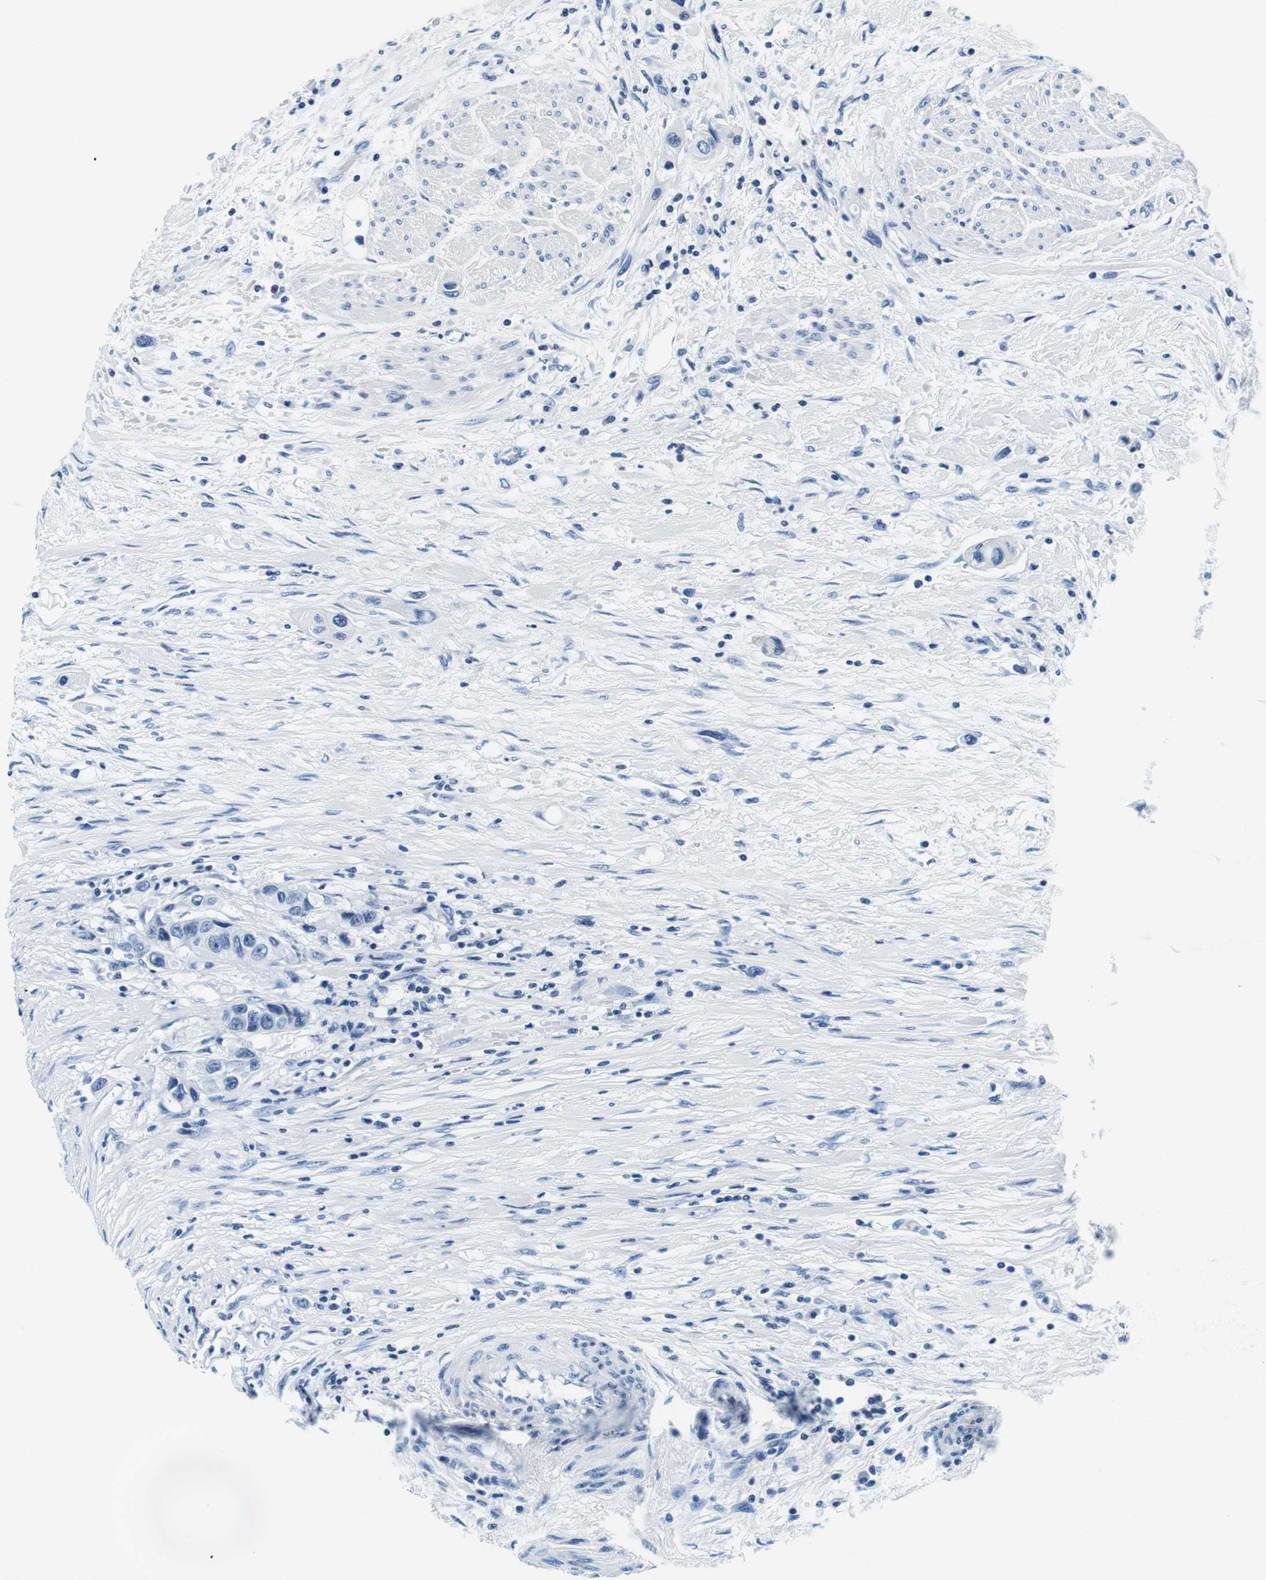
{"staining": {"intensity": "negative", "quantity": "none", "location": "none"}, "tissue": "urothelial cancer", "cell_type": "Tumor cells", "image_type": "cancer", "snomed": [{"axis": "morphology", "description": "Urothelial carcinoma, High grade"}, {"axis": "topography", "description": "Urinary bladder"}], "caption": "Histopathology image shows no protein expression in tumor cells of urothelial carcinoma (high-grade) tissue. (DAB (3,3'-diaminobenzidine) immunohistochemistry visualized using brightfield microscopy, high magnification).", "gene": "ELANE", "patient": {"sex": "female", "age": 56}}